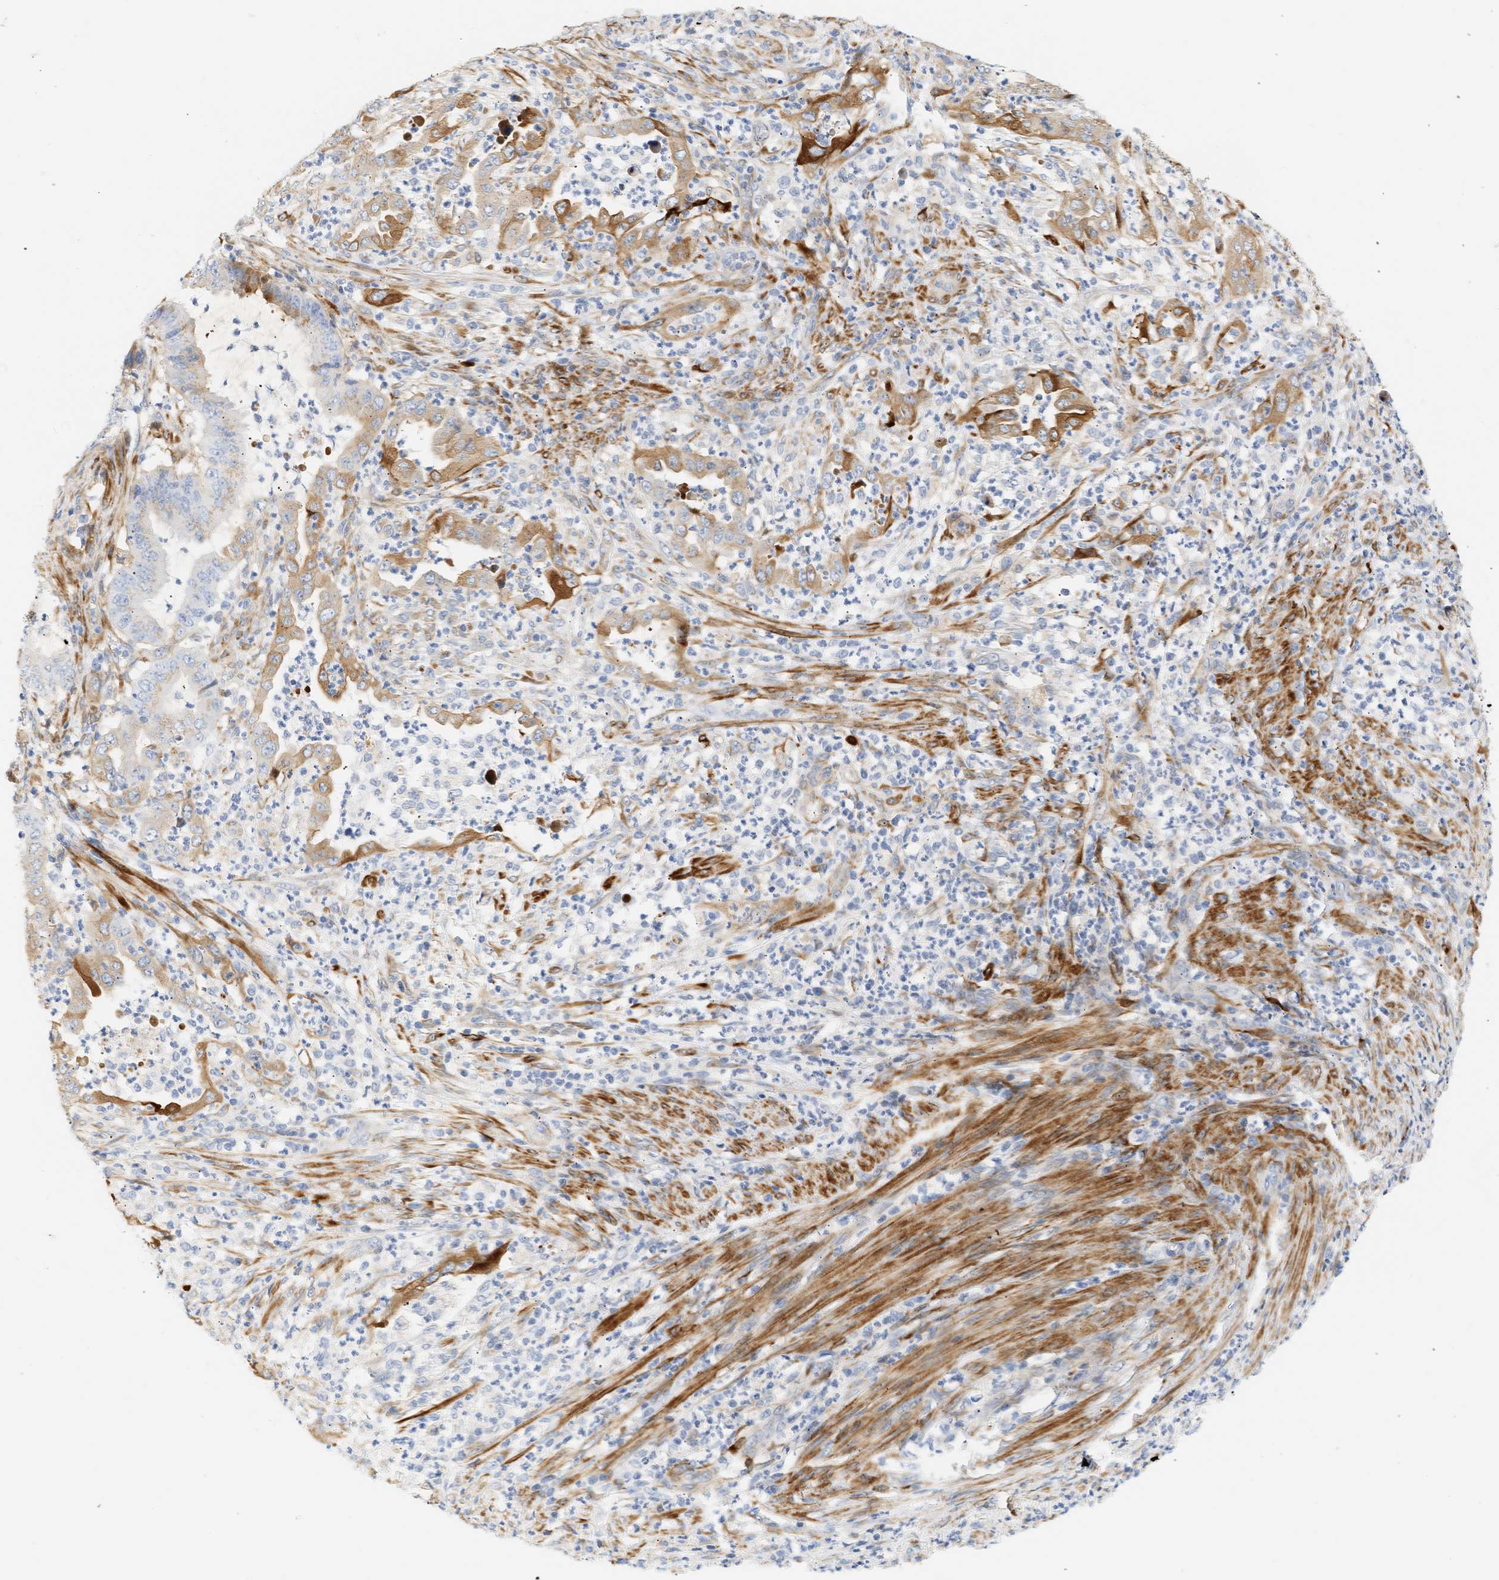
{"staining": {"intensity": "moderate", "quantity": "25%-75%", "location": "cytoplasmic/membranous"}, "tissue": "endometrial cancer", "cell_type": "Tumor cells", "image_type": "cancer", "snomed": [{"axis": "morphology", "description": "Adenocarcinoma, NOS"}, {"axis": "topography", "description": "Endometrium"}], "caption": "Moderate cytoplasmic/membranous staining is seen in approximately 25%-75% of tumor cells in adenocarcinoma (endometrial).", "gene": "SLC30A7", "patient": {"sex": "female", "age": 70}}